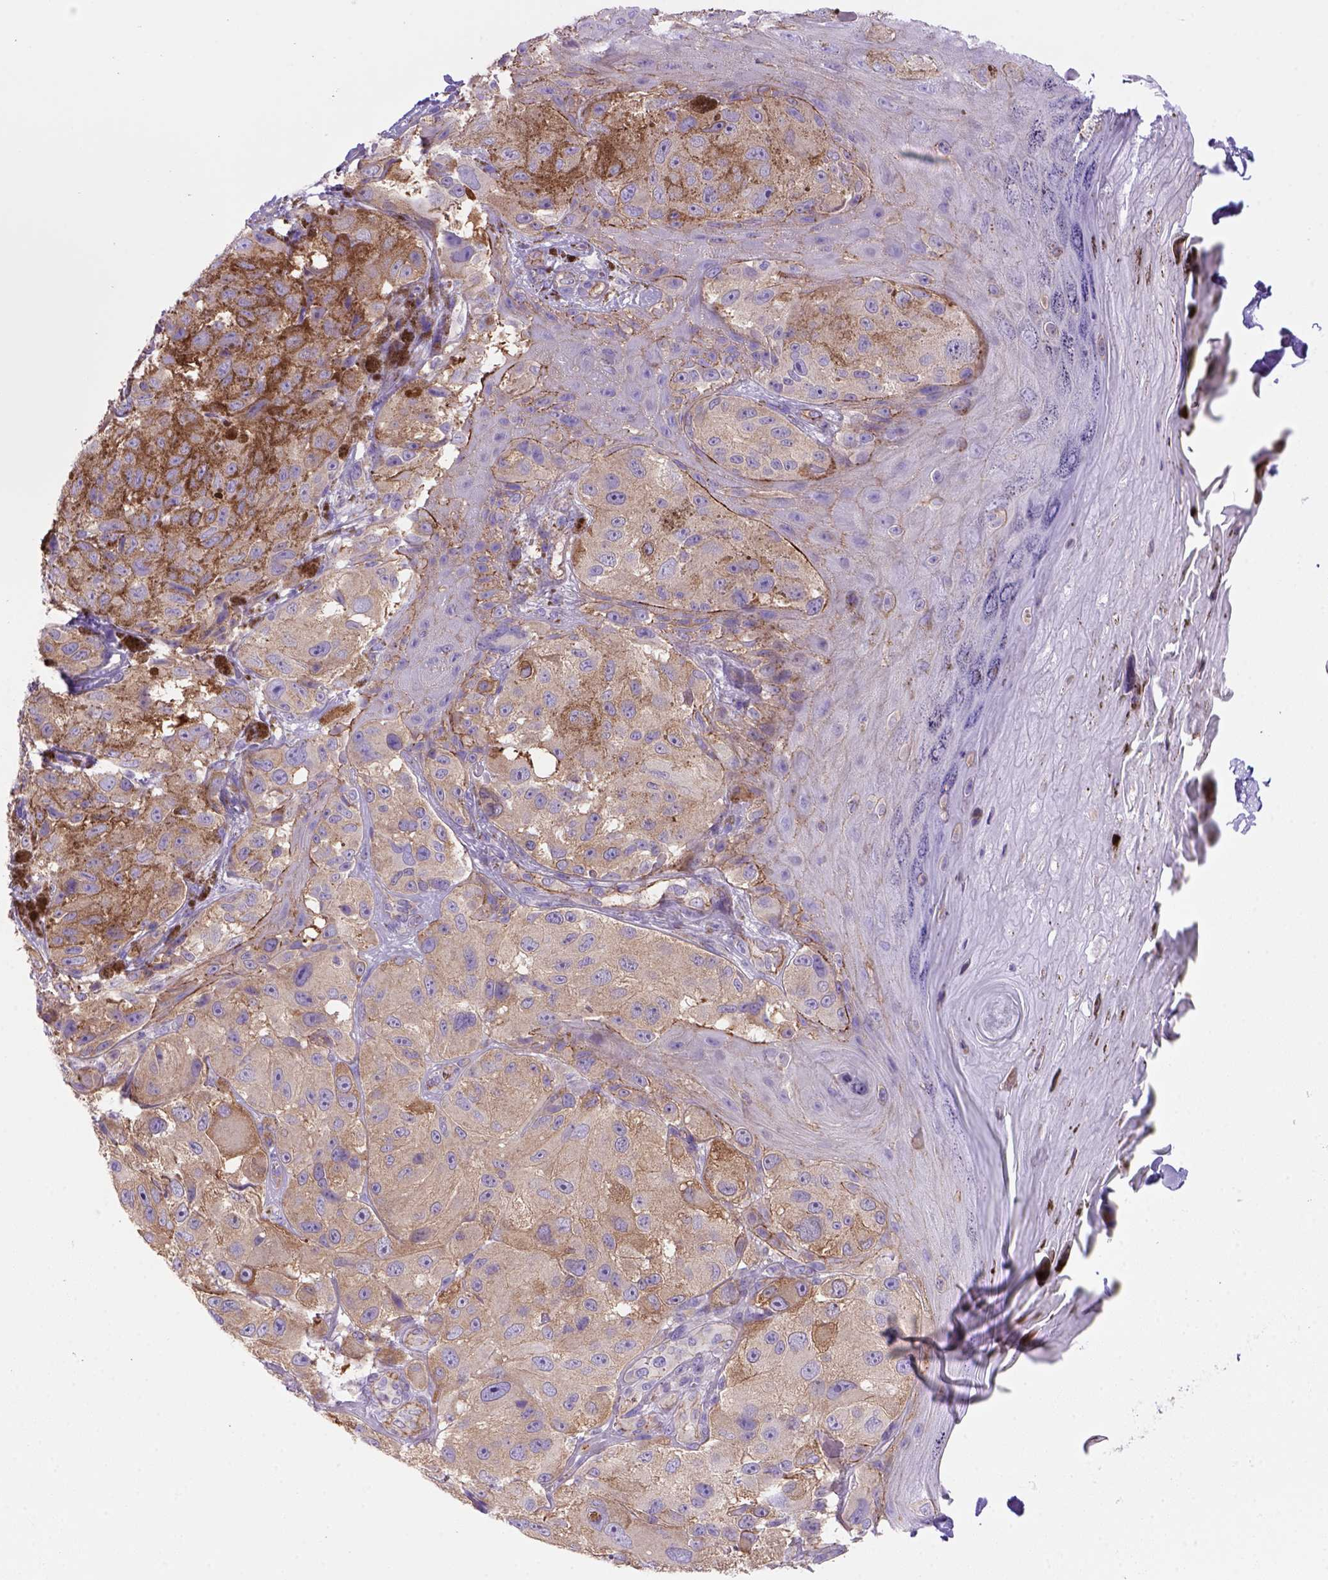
{"staining": {"intensity": "moderate", "quantity": ">75%", "location": "cytoplasmic/membranous"}, "tissue": "melanoma", "cell_type": "Tumor cells", "image_type": "cancer", "snomed": [{"axis": "morphology", "description": "Malignant melanoma, NOS"}, {"axis": "topography", "description": "Skin"}], "caption": "Immunohistochemical staining of human malignant melanoma reveals medium levels of moderate cytoplasmic/membranous positivity in approximately >75% of tumor cells.", "gene": "PEX12", "patient": {"sex": "male", "age": 36}}